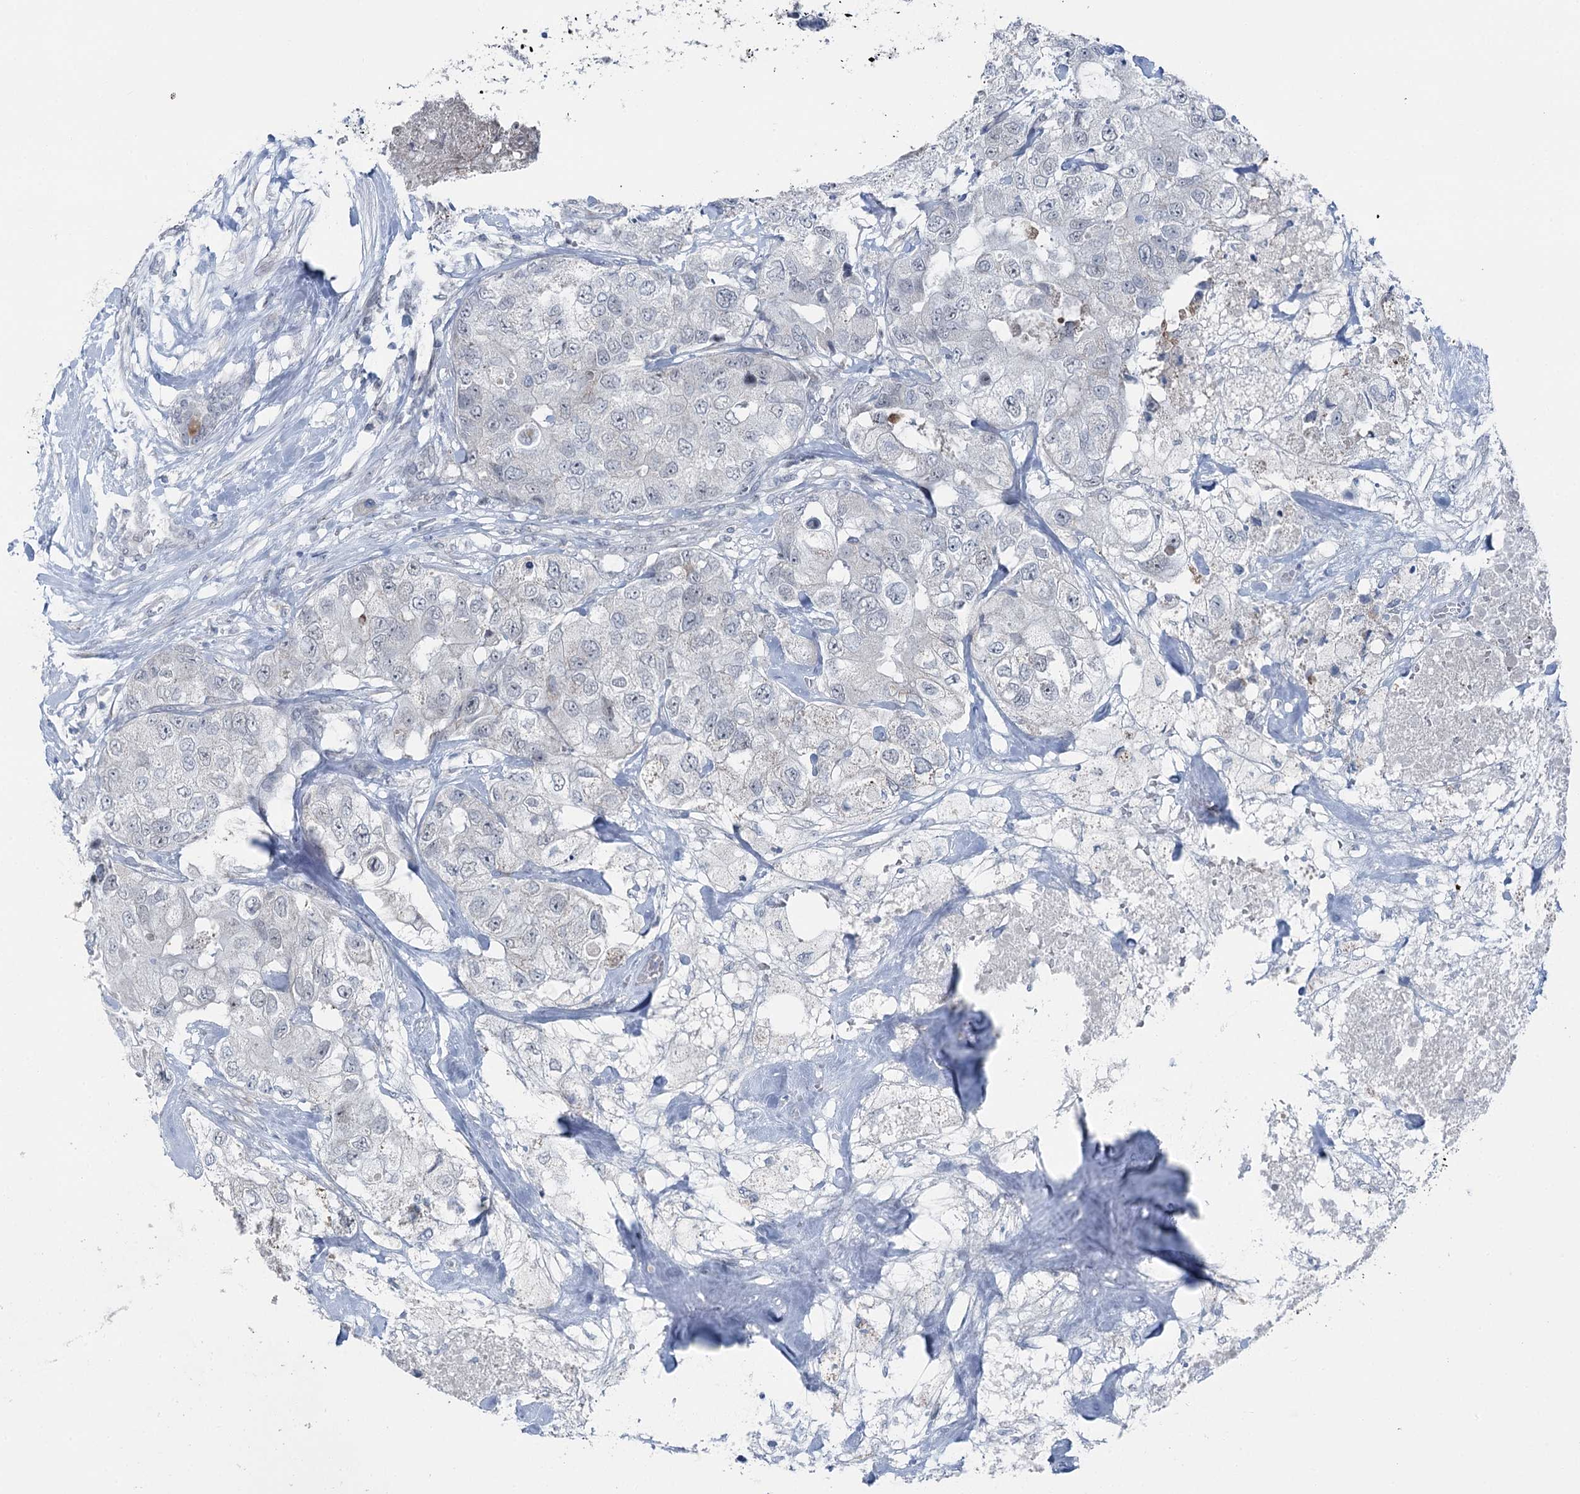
{"staining": {"intensity": "negative", "quantity": "none", "location": "none"}, "tissue": "breast cancer", "cell_type": "Tumor cells", "image_type": "cancer", "snomed": [{"axis": "morphology", "description": "Duct carcinoma"}, {"axis": "topography", "description": "Breast"}], "caption": "Immunohistochemistry (IHC) micrograph of human breast invasive ductal carcinoma stained for a protein (brown), which displays no staining in tumor cells. Brightfield microscopy of IHC stained with DAB (brown) and hematoxylin (blue), captured at high magnification.", "gene": "STEEP1", "patient": {"sex": "female", "age": 62}}